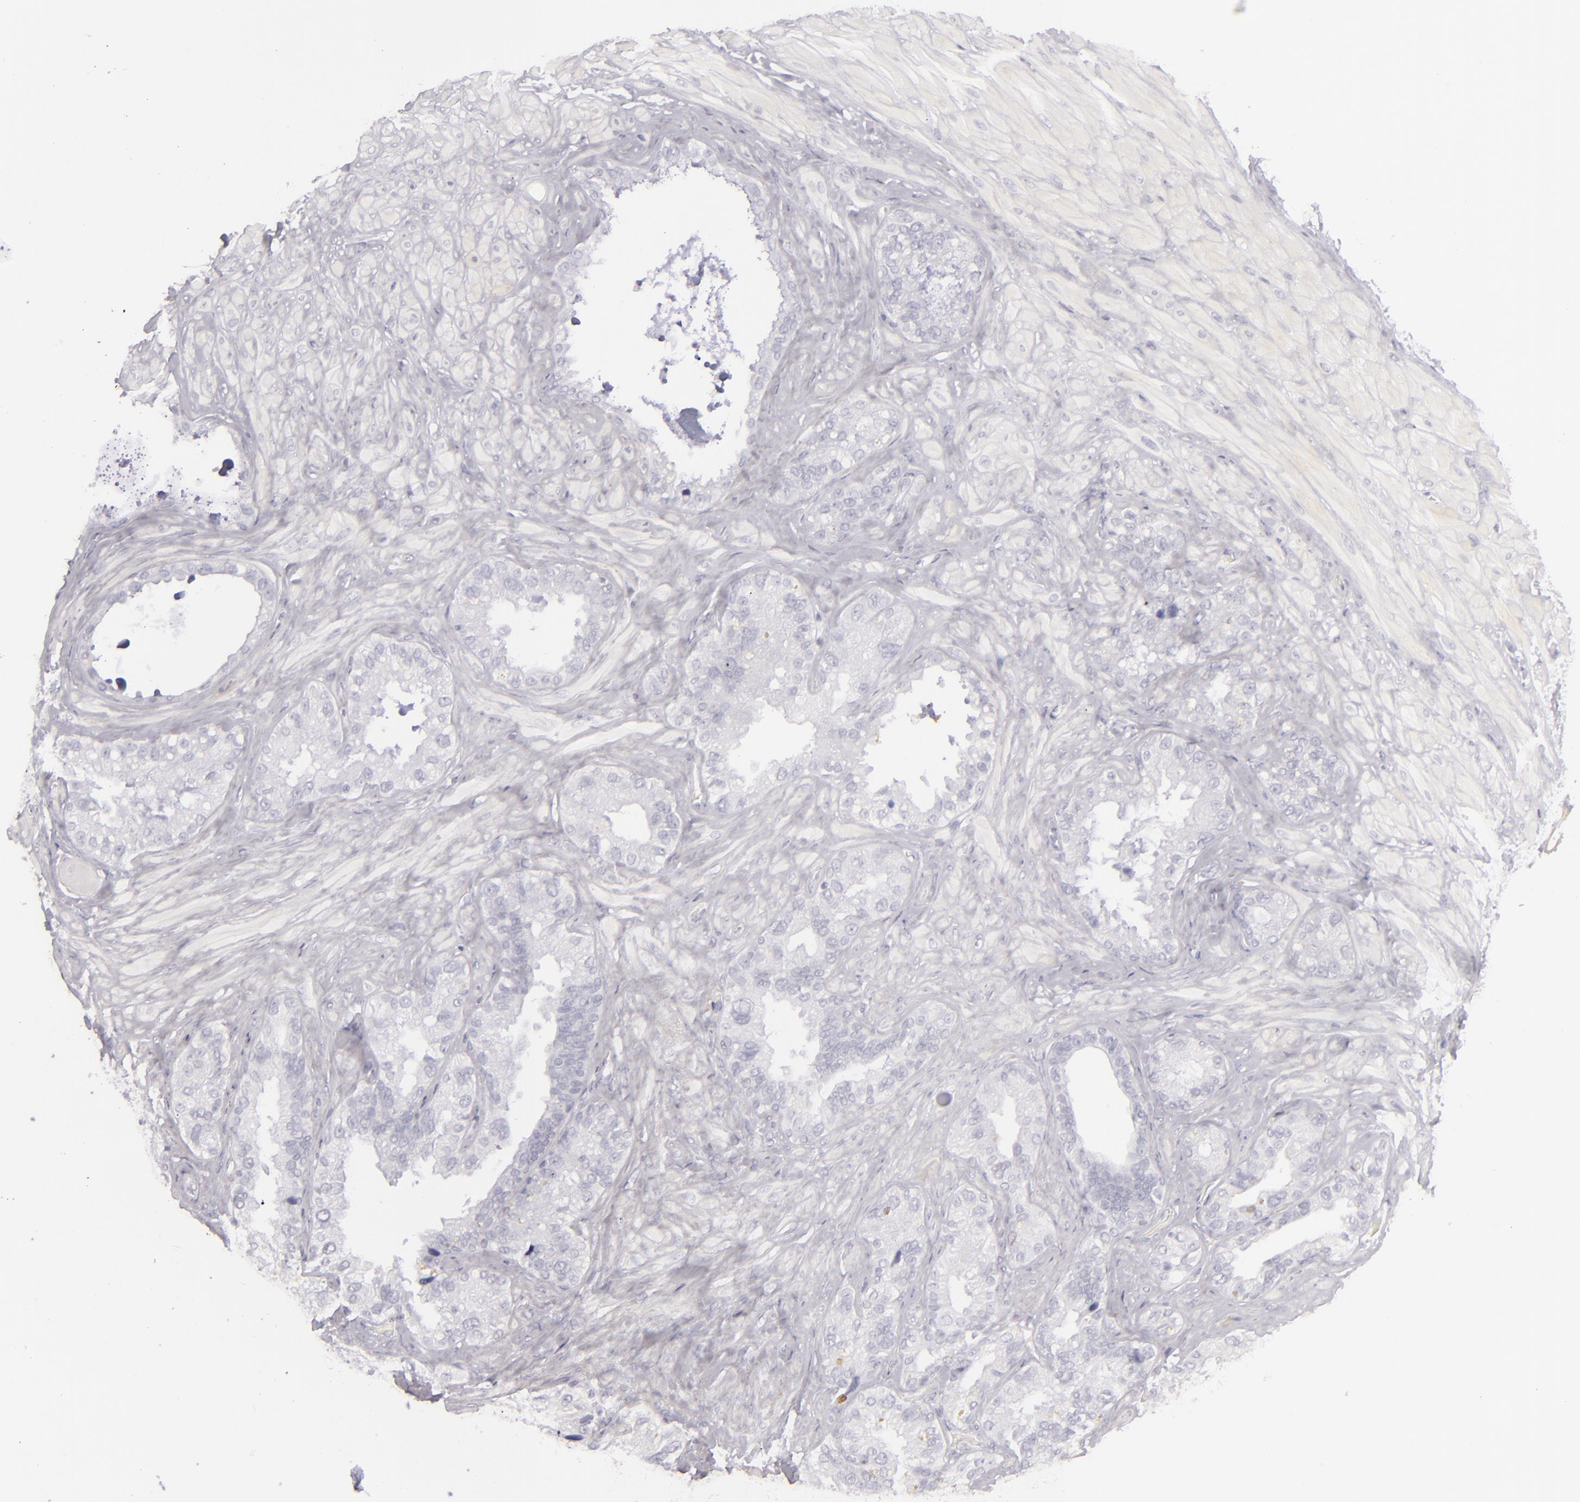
{"staining": {"intensity": "negative", "quantity": "none", "location": "none"}, "tissue": "seminal vesicle", "cell_type": "Glandular cells", "image_type": "normal", "snomed": [{"axis": "morphology", "description": "Normal tissue, NOS"}, {"axis": "topography", "description": "Seminal veicle"}], "caption": "Immunohistochemistry (IHC) image of unremarkable human seminal vesicle stained for a protein (brown), which reveals no staining in glandular cells.", "gene": "CDX2", "patient": {"sex": "male", "age": 63}}